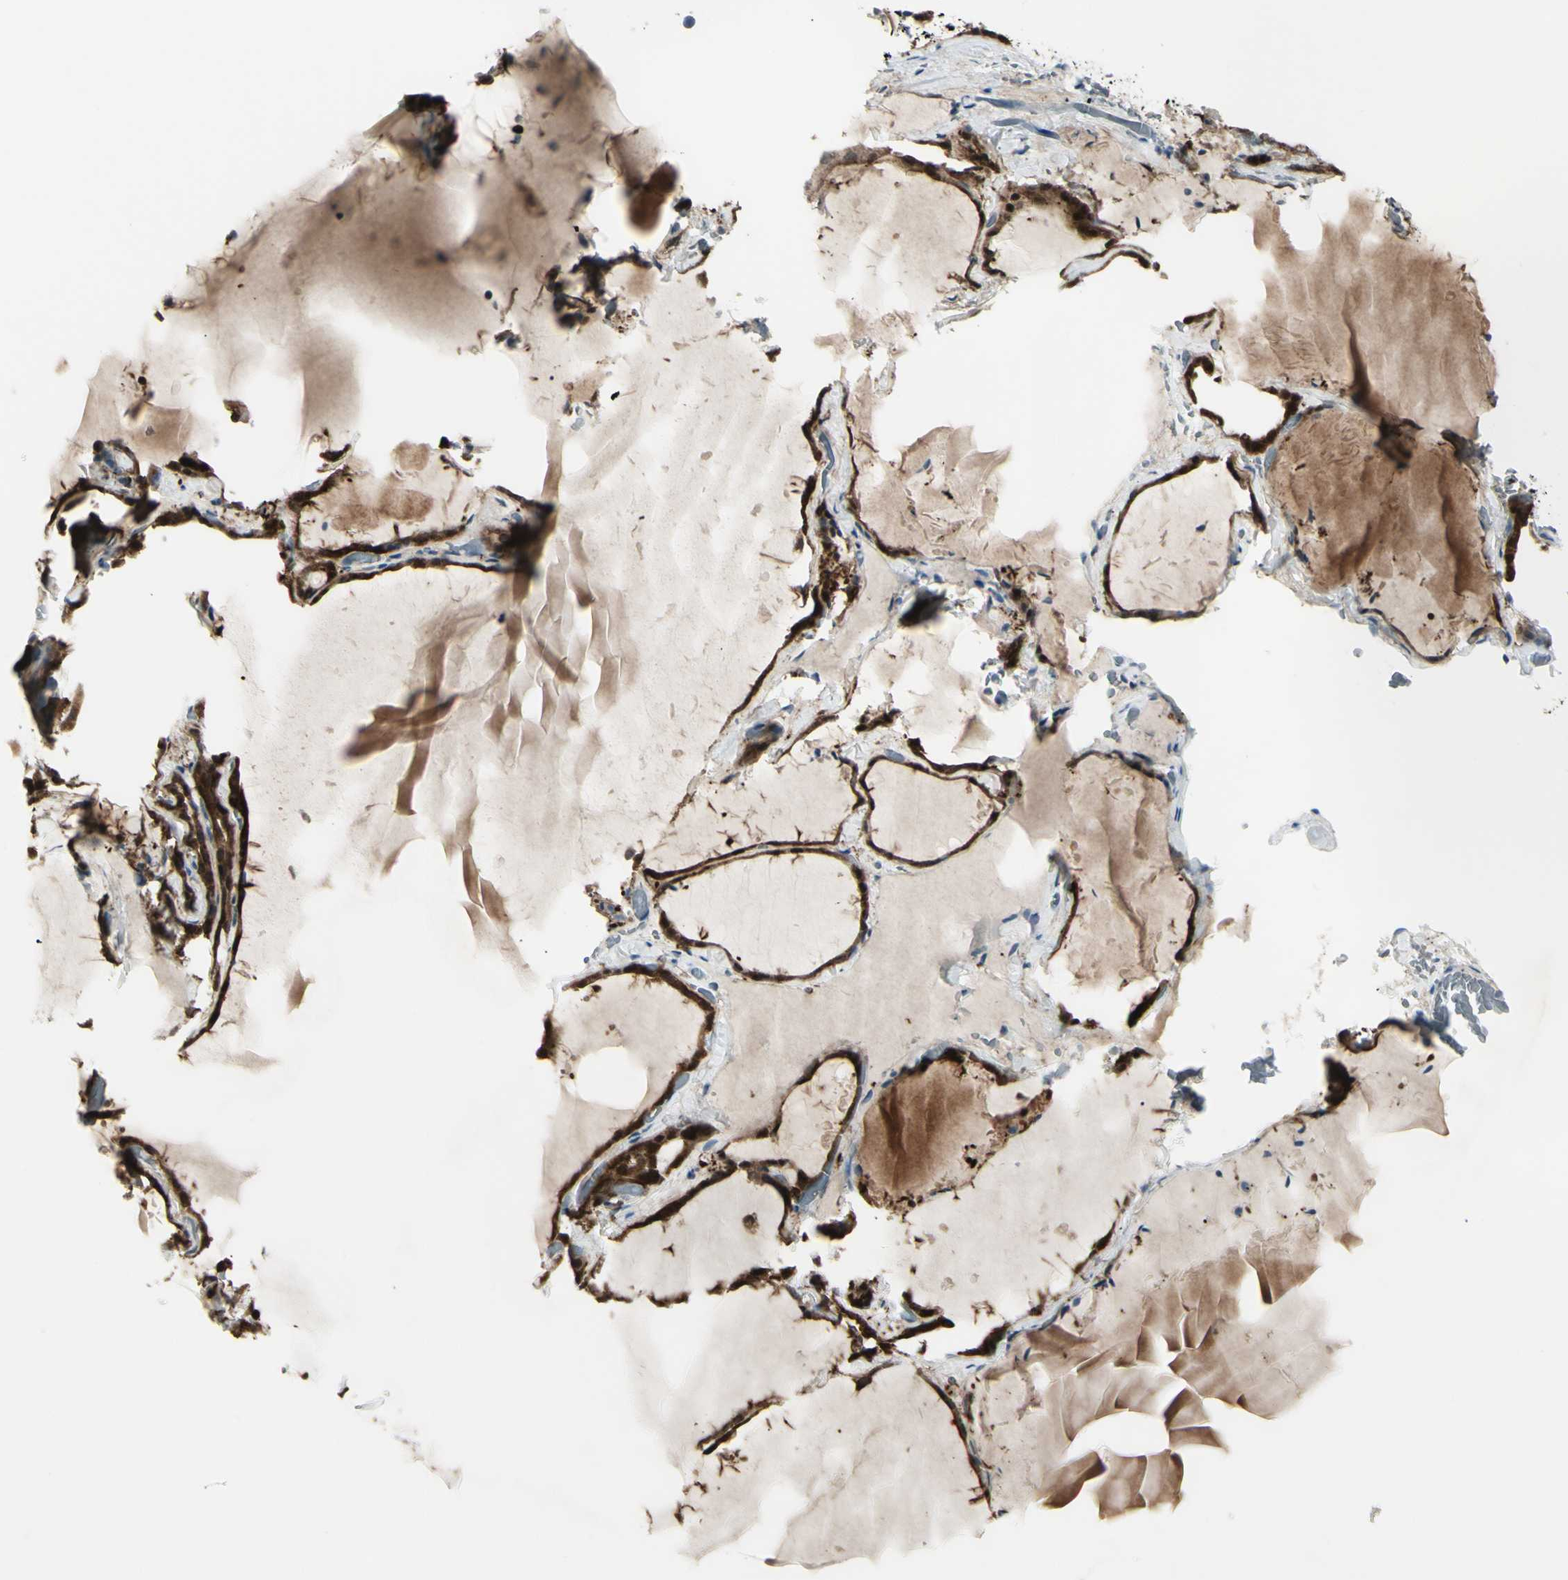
{"staining": {"intensity": "strong", "quantity": ">75%", "location": "cytoplasmic/membranous"}, "tissue": "thyroid gland", "cell_type": "Glandular cells", "image_type": "normal", "snomed": [{"axis": "morphology", "description": "Normal tissue, NOS"}, {"axis": "topography", "description": "Thyroid gland"}], "caption": "Human thyroid gland stained for a protein (brown) exhibits strong cytoplasmic/membranous positive positivity in about >75% of glandular cells.", "gene": "ETNK1", "patient": {"sex": "female", "age": 22}}